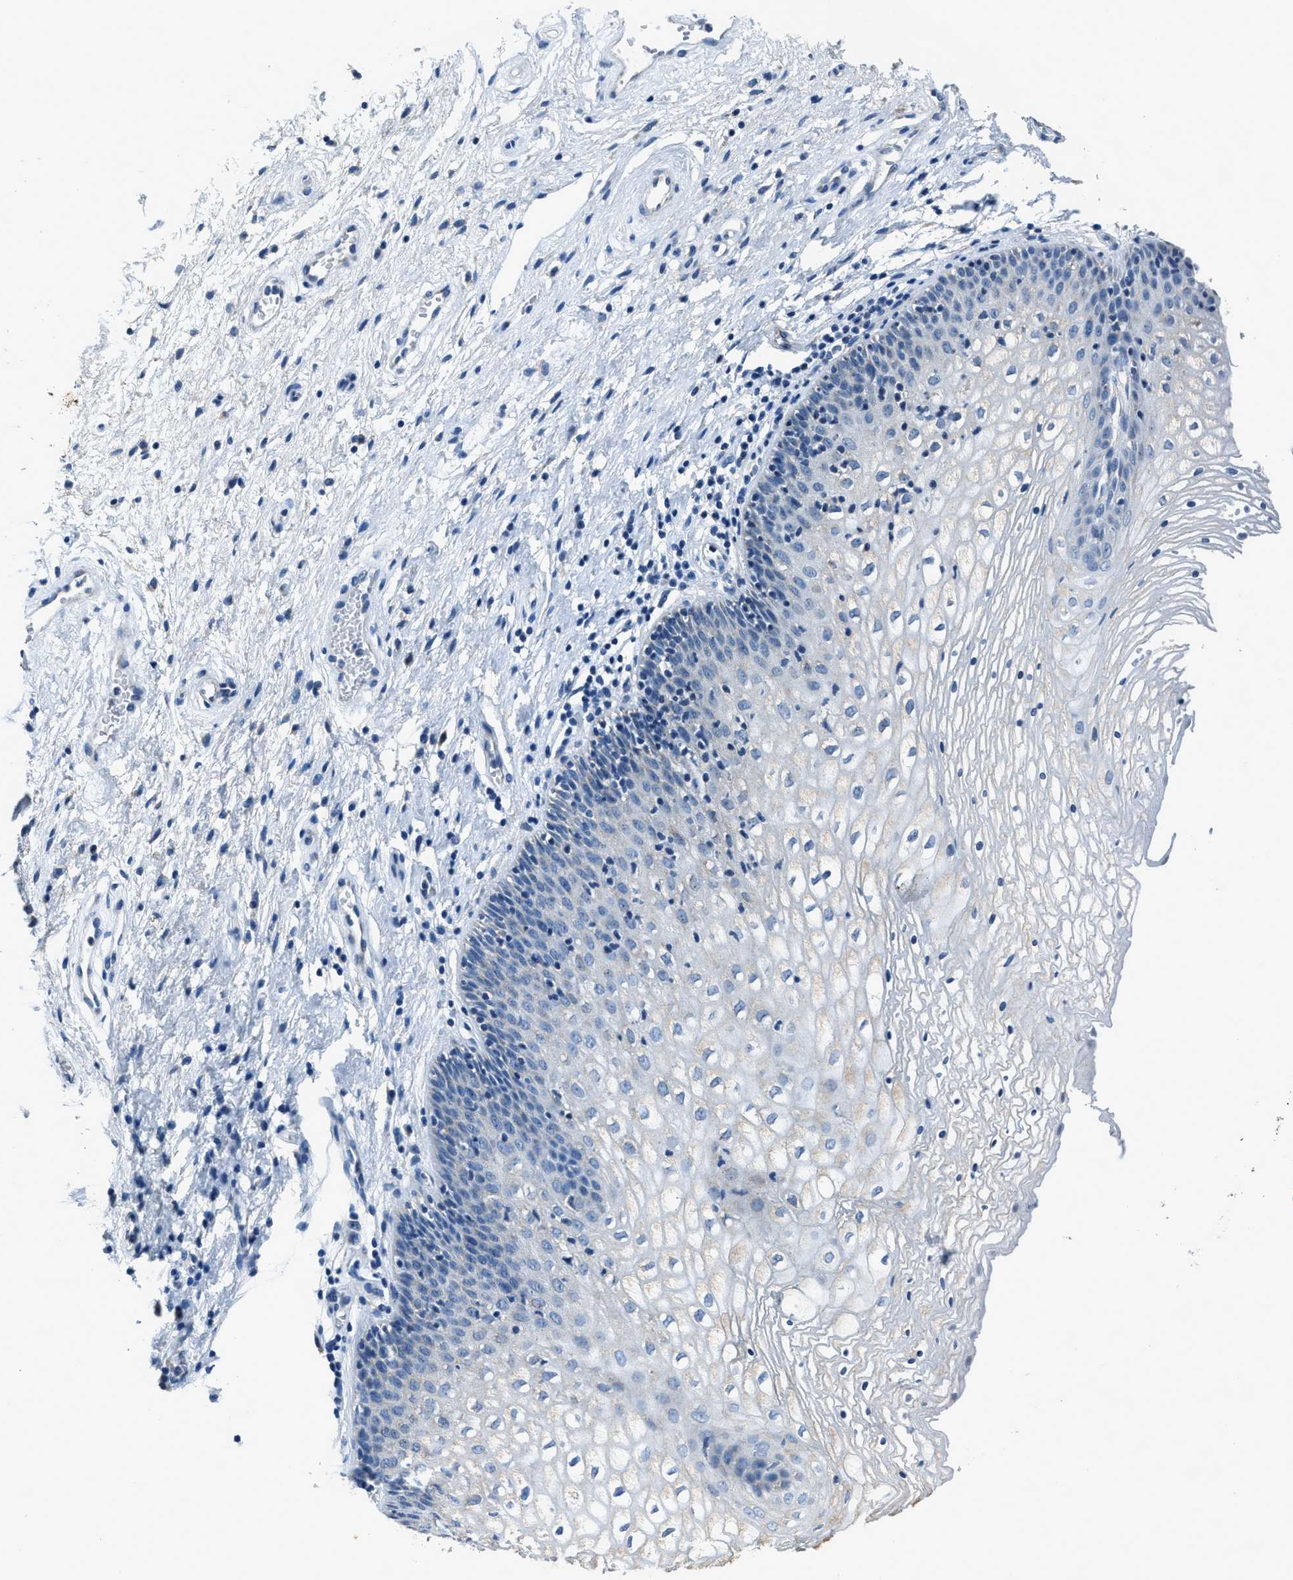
{"staining": {"intensity": "negative", "quantity": "none", "location": "none"}, "tissue": "vagina", "cell_type": "Squamous epithelial cells", "image_type": "normal", "snomed": [{"axis": "morphology", "description": "Normal tissue, NOS"}, {"axis": "topography", "description": "Vagina"}], "caption": "Immunohistochemistry of benign human vagina displays no expression in squamous epithelial cells.", "gene": "ADAM2", "patient": {"sex": "female", "age": 34}}